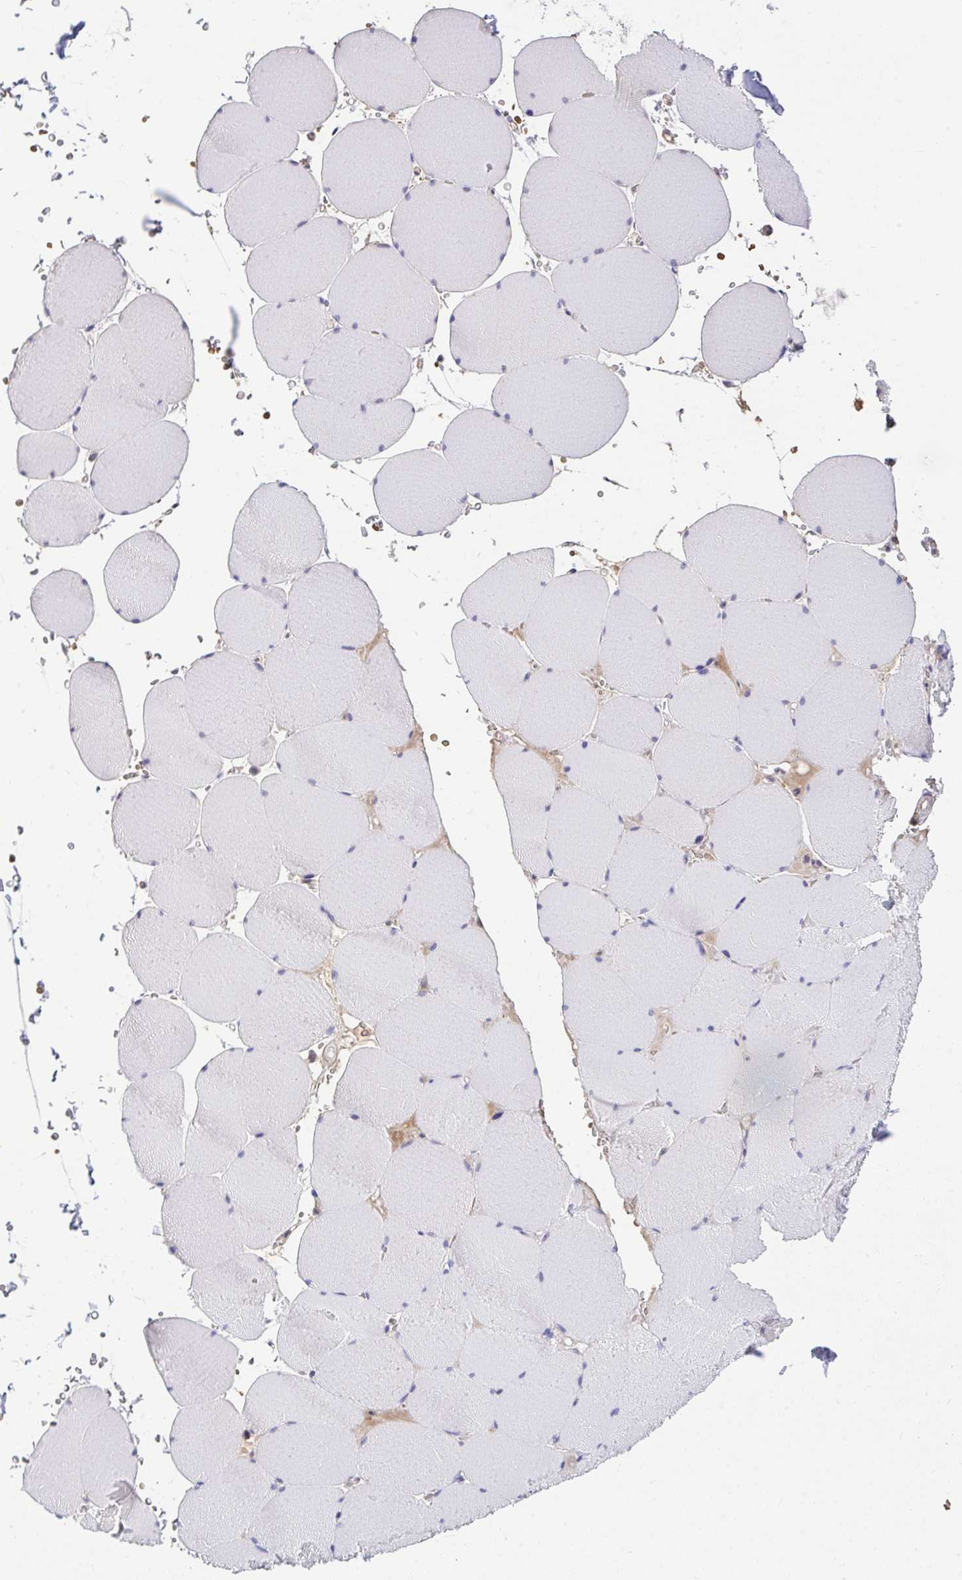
{"staining": {"intensity": "negative", "quantity": "none", "location": "none"}, "tissue": "skeletal muscle", "cell_type": "Myocytes", "image_type": "normal", "snomed": [{"axis": "morphology", "description": "Normal tissue, NOS"}, {"axis": "topography", "description": "Skeletal muscle"}, {"axis": "topography", "description": "Head-Neck"}], "caption": "IHC photomicrograph of normal human skeletal muscle stained for a protein (brown), which demonstrates no staining in myocytes.", "gene": "PPP1CA", "patient": {"sex": "male", "age": 66}}